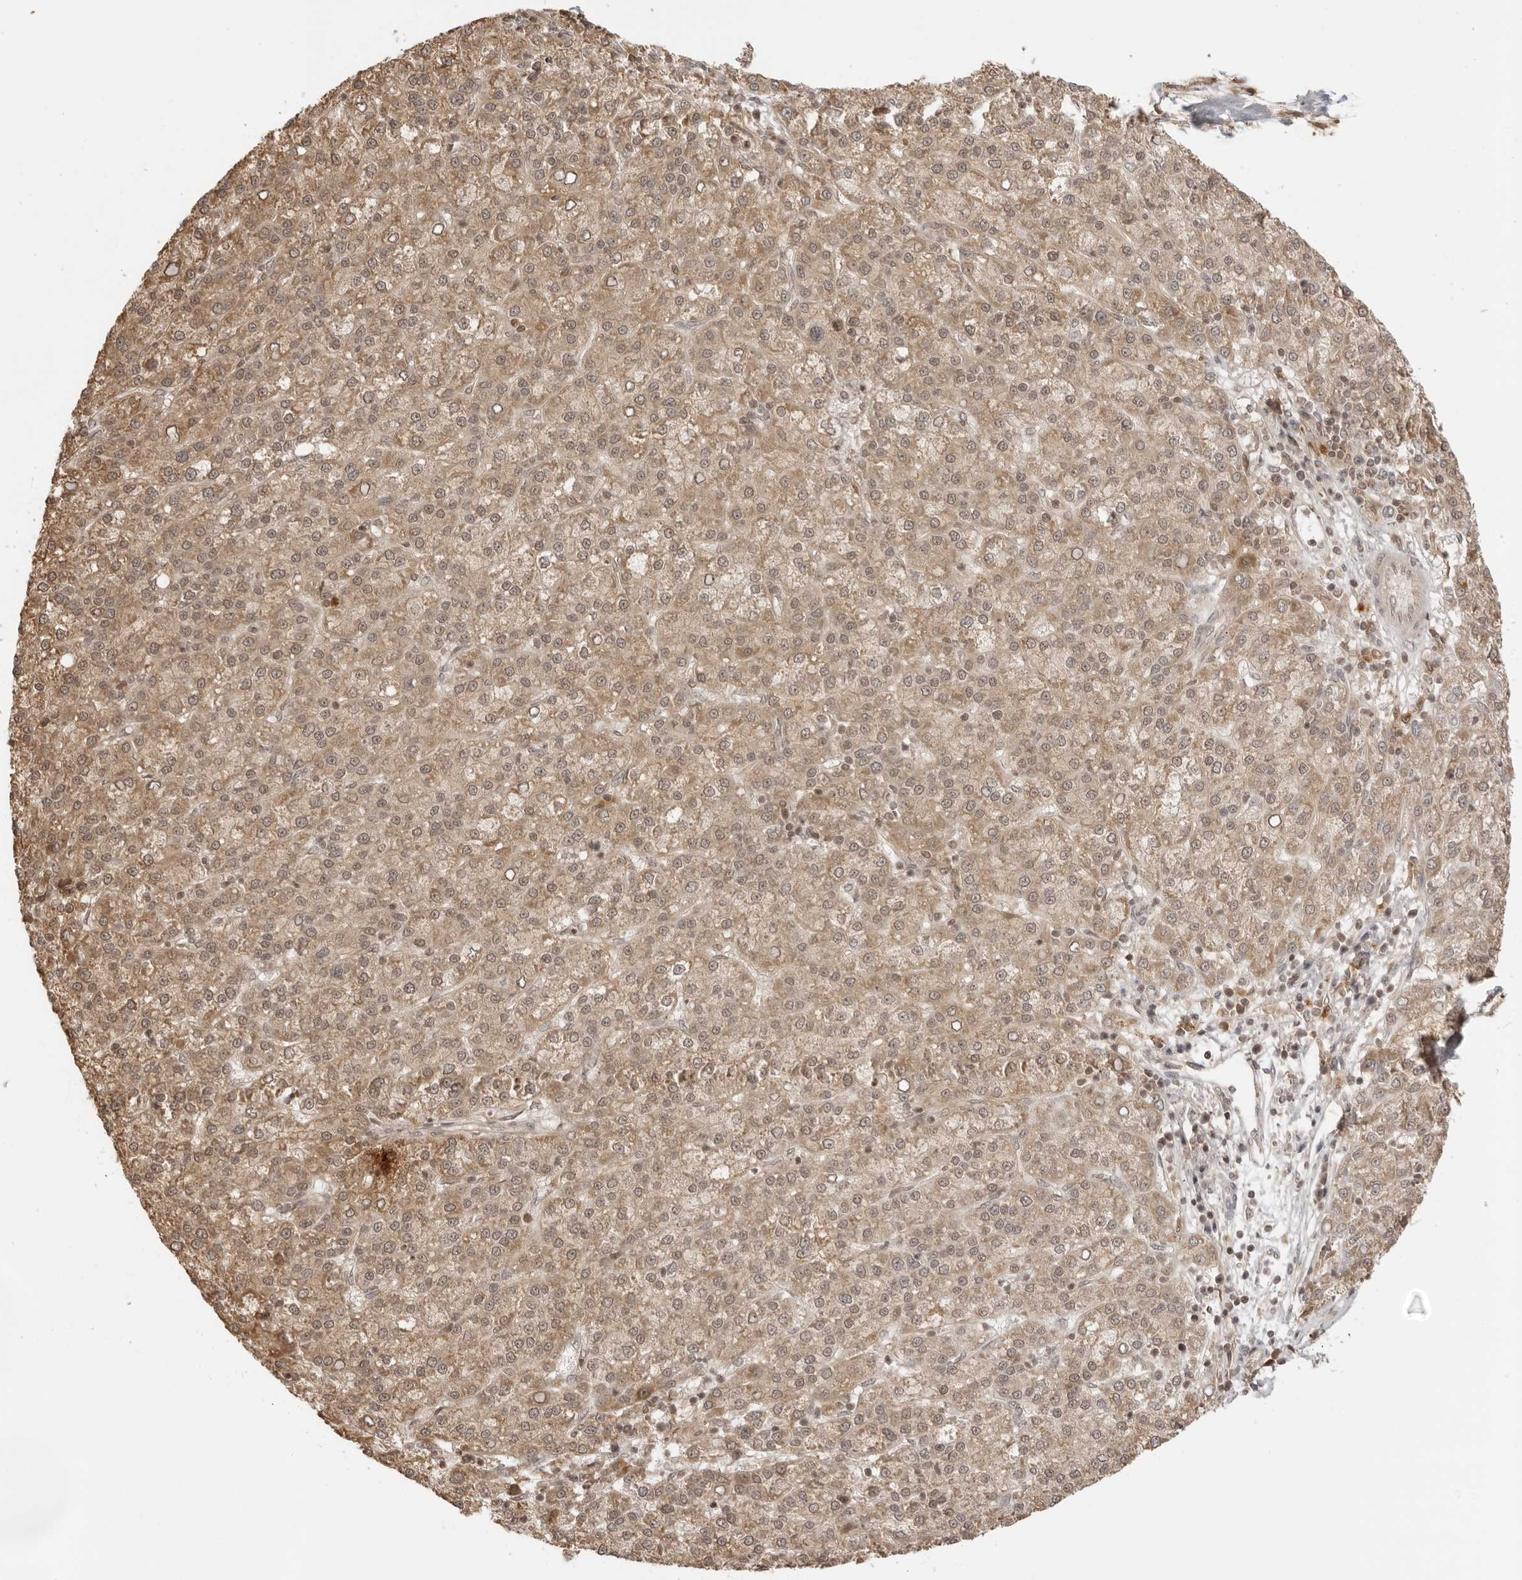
{"staining": {"intensity": "moderate", "quantity": ">75%", "location": "cytoplasmic/membranous"}, "tissue": "liver cancer", "cell_type": "Tumor cells", "image_type": "cancer", "snomed": [{"axis": "morphology", "description": "Carcinoma, Hepatocellular, NOS"}, {"axis": "topography", "description": "Liver"}], "caption": "Immunohistochemical staining of human hepatocellular carcinoma (liver) displays medium levels of moderate cytoplasmic/membranous protein staining in about >75% of tumor cells. The protein is shown in brown color, while the nuclei are stained blue.", "gene": "IKBKE", "patient": {"sex": "female", "age": 58}}